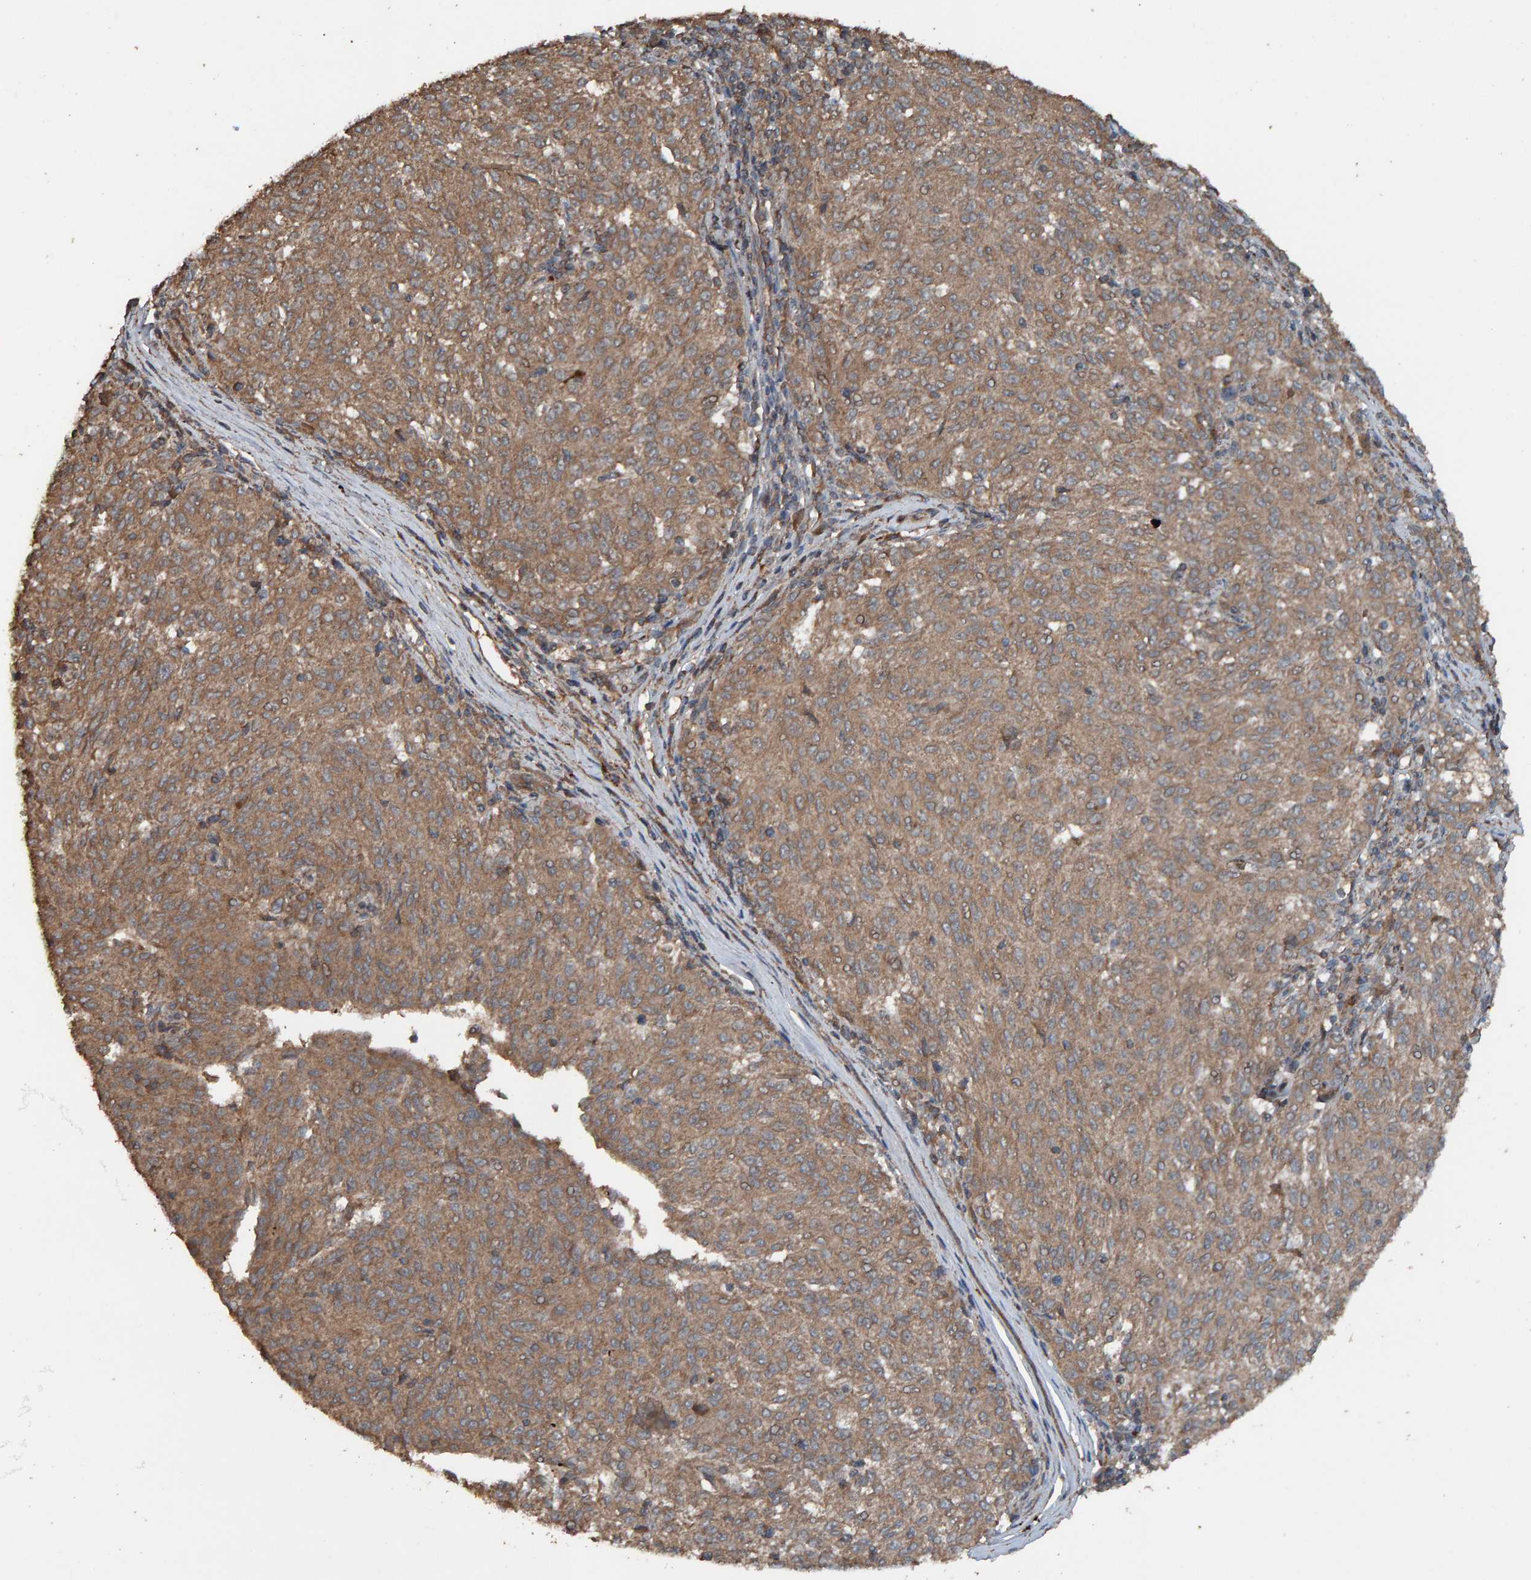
{"staining": {"intensity": "moderate", "quantity": ">75%", "location": "cytoplasmic/membranous"}, "tissue": "melanoma", "cell_type": "Tumor cells", "image_type": "cancer", "snomed": [{"axis": "morphology", "description": "Malignant melanoma, NOS"}, {"axis": "topography", "description": "Skin"}], "caption": "Malignant melanoma stained for a protein (brown) shows moderate cytoplasmic/membranous positive expression in approximately >75% of tumor cells.", "gene": "DUS1L", "patient": {"sex": "female", "age": 72}}